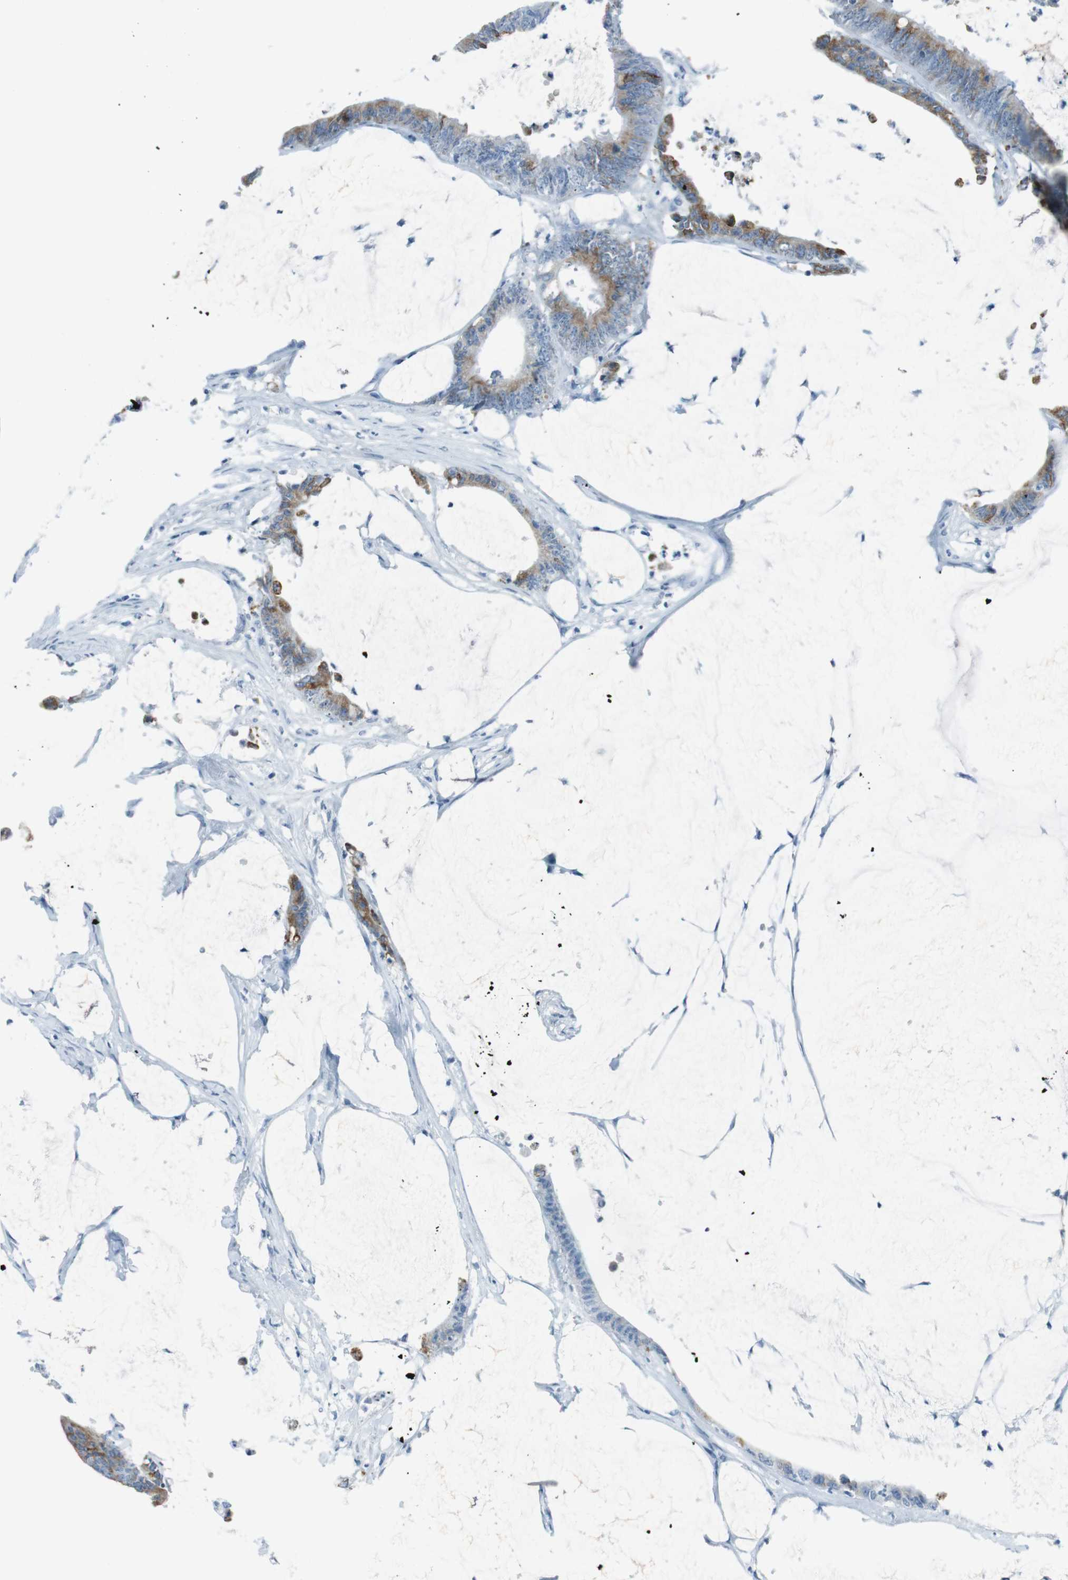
{"staining": {"intensity": "moderate", "quantity": "<25%", "location": "cytoplasmic/membranous"}, "tissue": "colorectal cancer", "cell_type": "Tumor cells", "image_type": "cancer", "snomed": [{"axis": "morphology", "description": "Adenocarcinoma, NOS"}, {"axis": "topography", "description": "Rectum"}], "caption": "Moderate cytoplasmic/membranous expression for a protein is identified in about <25% of tumor cells of colorectal cancer (adenocarcinoma) using IHC.", "gene": "TMEM207", "patient": {"sex": "female", "age": 66}}